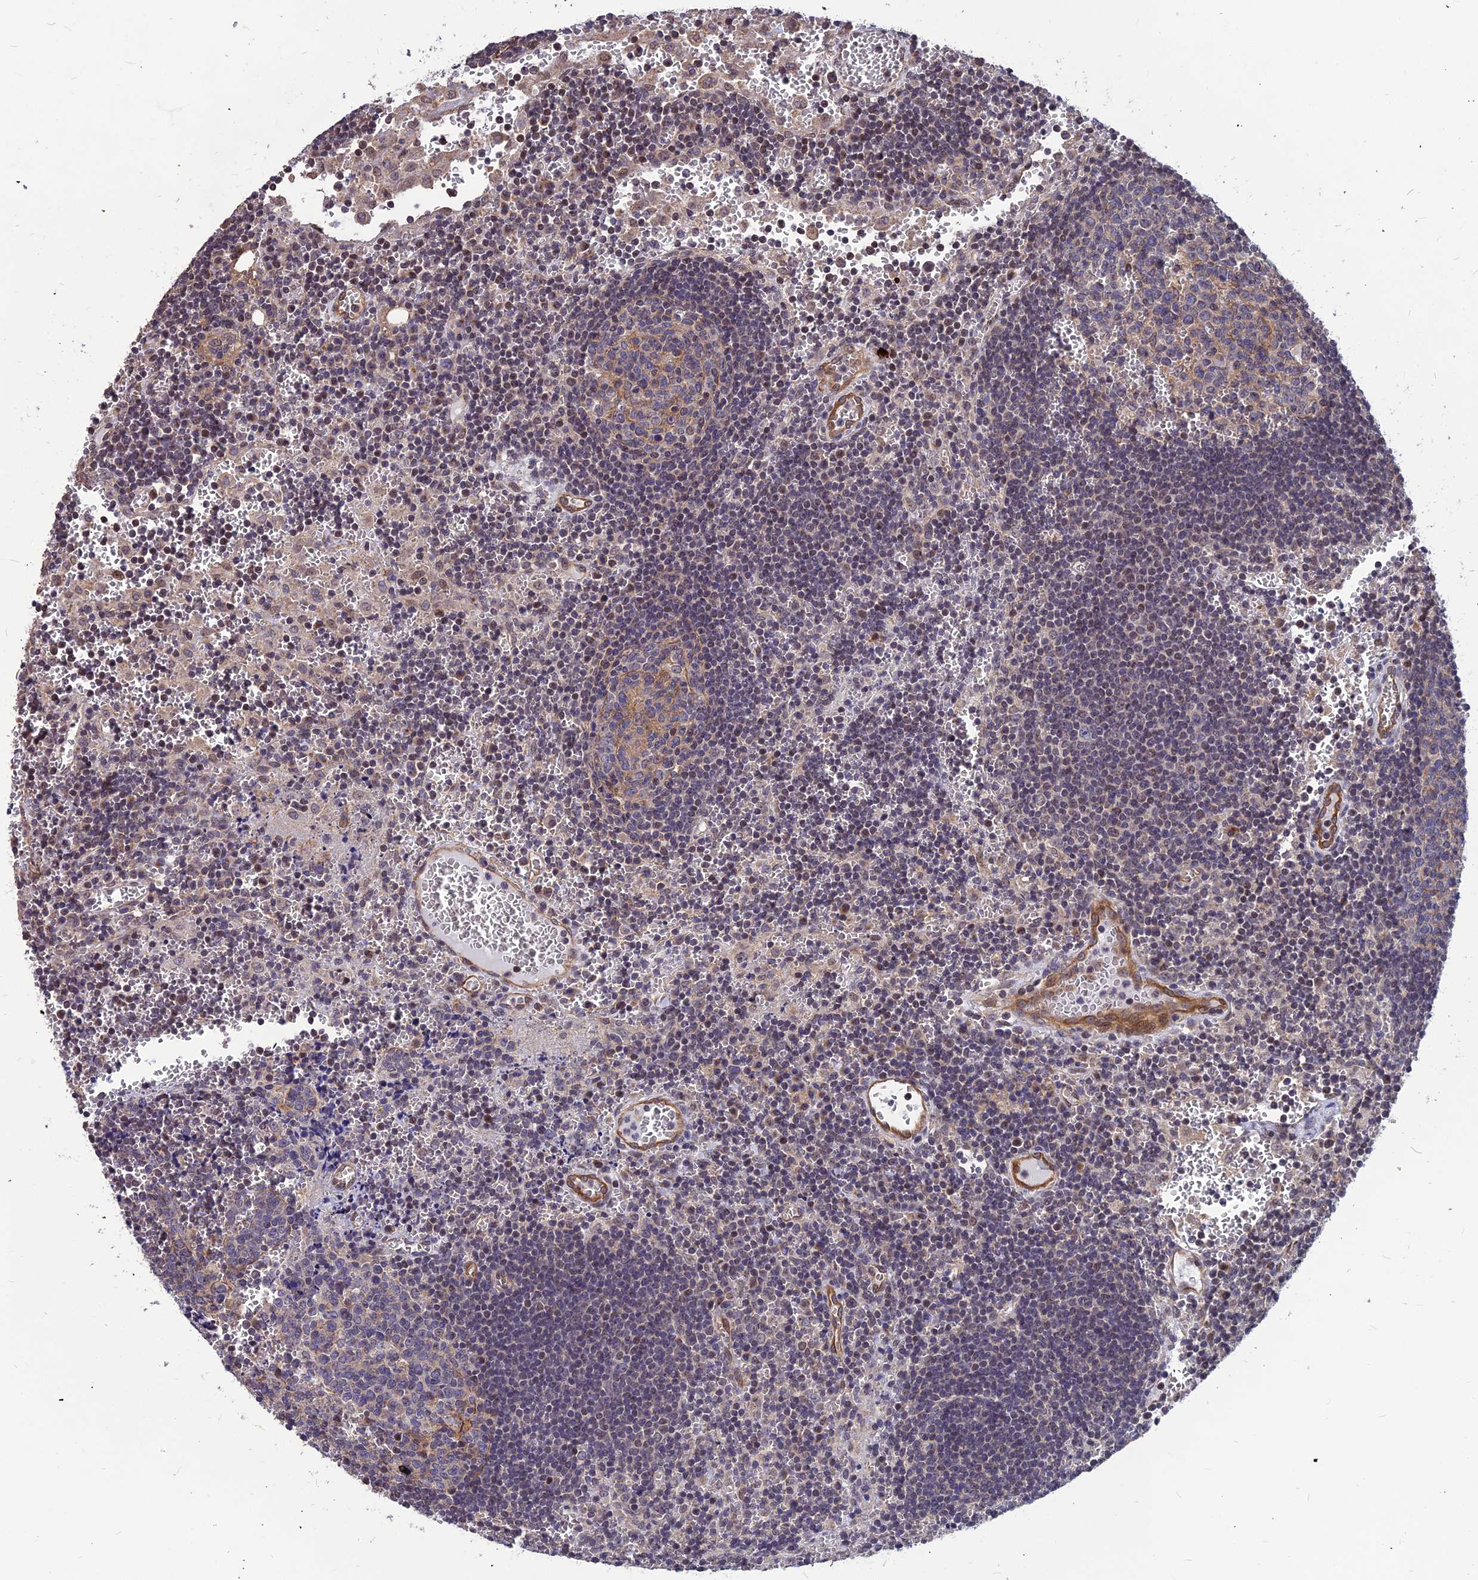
{"staining": {"intensity": "weak", "quantity": "25%-75%", "location": "cytoplasmic/membranous"}, "tissue": "lymph node", "cell_type": "Germinal center cells", "image_type": "normal", "snomed": [{"axis": "morphology", "description": "Normal tissue, NOS"}, {"axis": "topography", "description": "Lymph node"}], "caption": "A low amount of weak cytoplasmic/membranous staining is seen in approximately 25%-75% of germinal center cells in normal lymph node.", "gene": "LEKR1", "patient": {"sex": "female", "age": 73}}